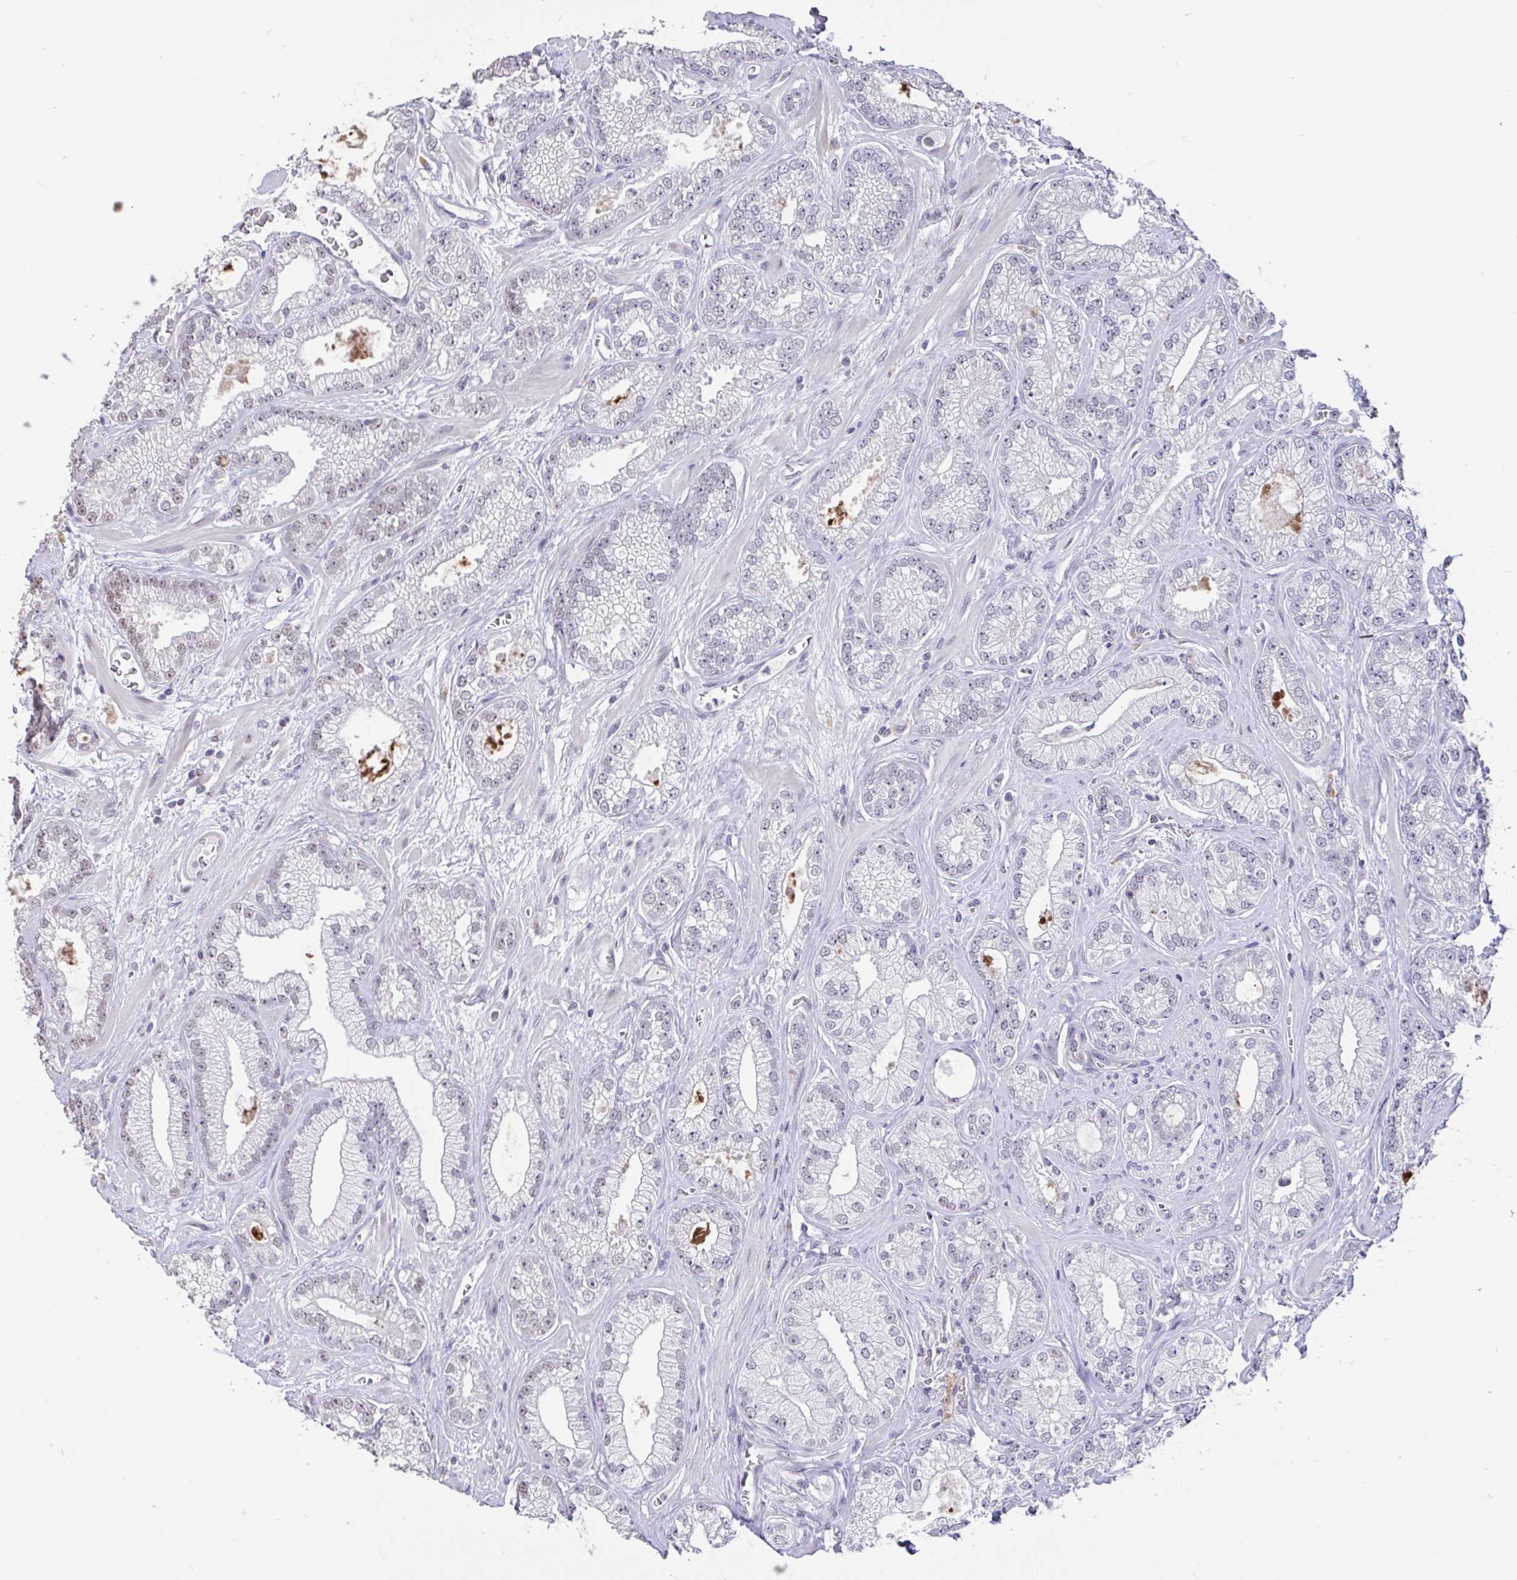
{"staining": {"intensity": "weak", "quantity": "<25%", "location": "nuclear"}, "tissue": "prostate cancer", "cell_type": "Tumor cells", "image_type": "cancer", "snomed": [{"axis": "morphology", "description": "Adenocarcinoma, High grade"}, {"axis": "topography", "description": "Prostate"}], "caption": "IHC photomicrograph of neoplastic tissue: human prostate adenocarcinoma (high-grade) stained with DAB (3,3'-diaminobenzidine) shows no significant protein staining in tumor cells.", "gene": "DDX39A", "patient": {"sex": "male", "age": 66}}